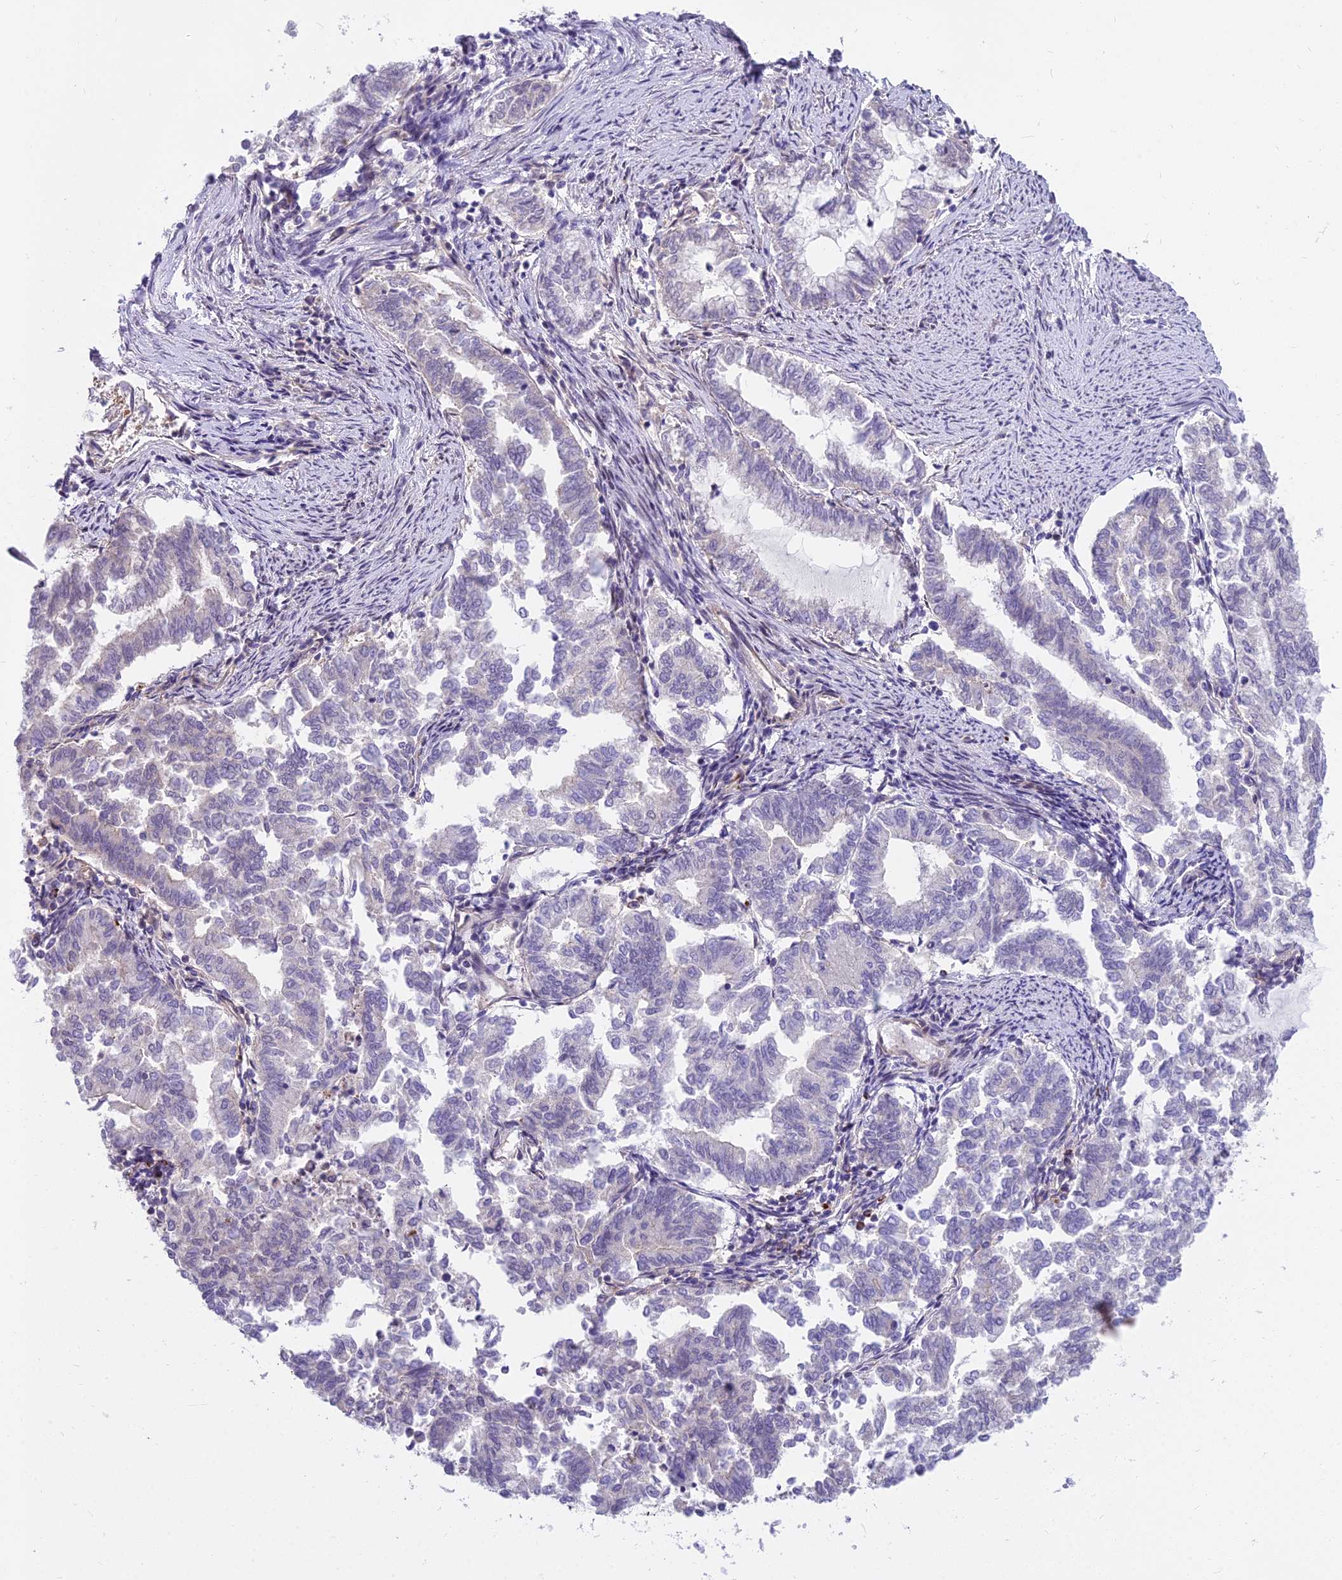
{"staining": {"intensity": "negative", "quantity": "none", "location": "none"}, "tissue": "endometrial cancer", "cell_type": "Tumor cells", "image_type": "cancer", "snomed": [{"axis": "morphology", "description": "Adenocarcinoma, NOS"}, {"axis": "topography", "description": "Endometrium"}], "caption": "Tumor cells are negative for brown protein staining in adenocarcinoma (endometrial).", "gene": "HLA-DOA", "patient": {"sex": "female", "age": 79}}